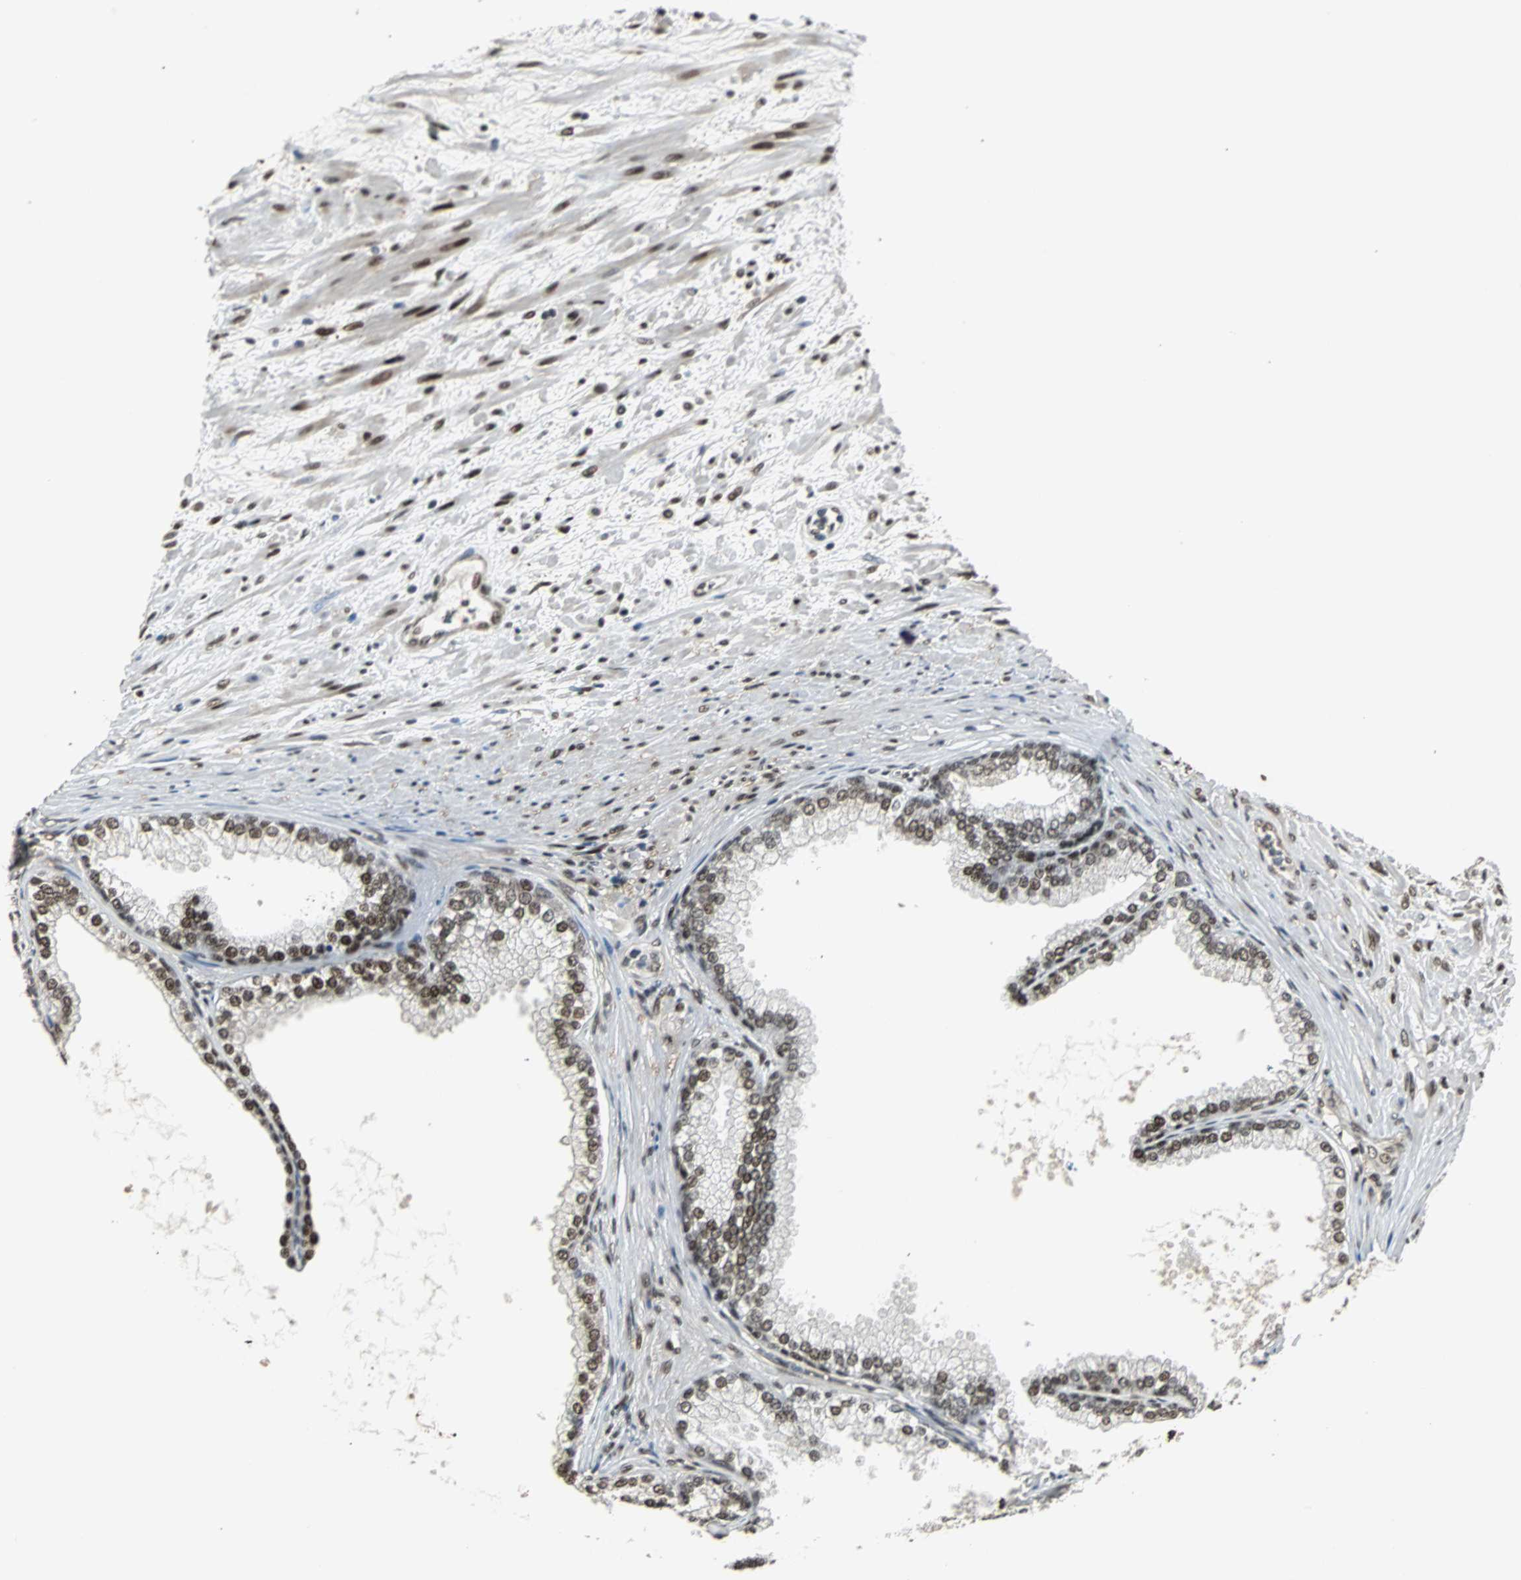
{"staining": {"intensity": "moderate", "quantity": ">75%", "location": "nuclear"}, "tissue": "prostate", "cell_type": "Glandular cells", "image_type": "normal", "snomed": [{"axis": "morphology", "description": "Normal tissue, NOS"}, {"axis": "topography", "description": "Prostate"}], "caption": "Approximately >75% of glandular cells in normal prostate show moderate nuclear protein expression as visualized by brown immunohistochemical staining.", "gene": "TAF5", "patient": {"sex": "male", "age": 76}}